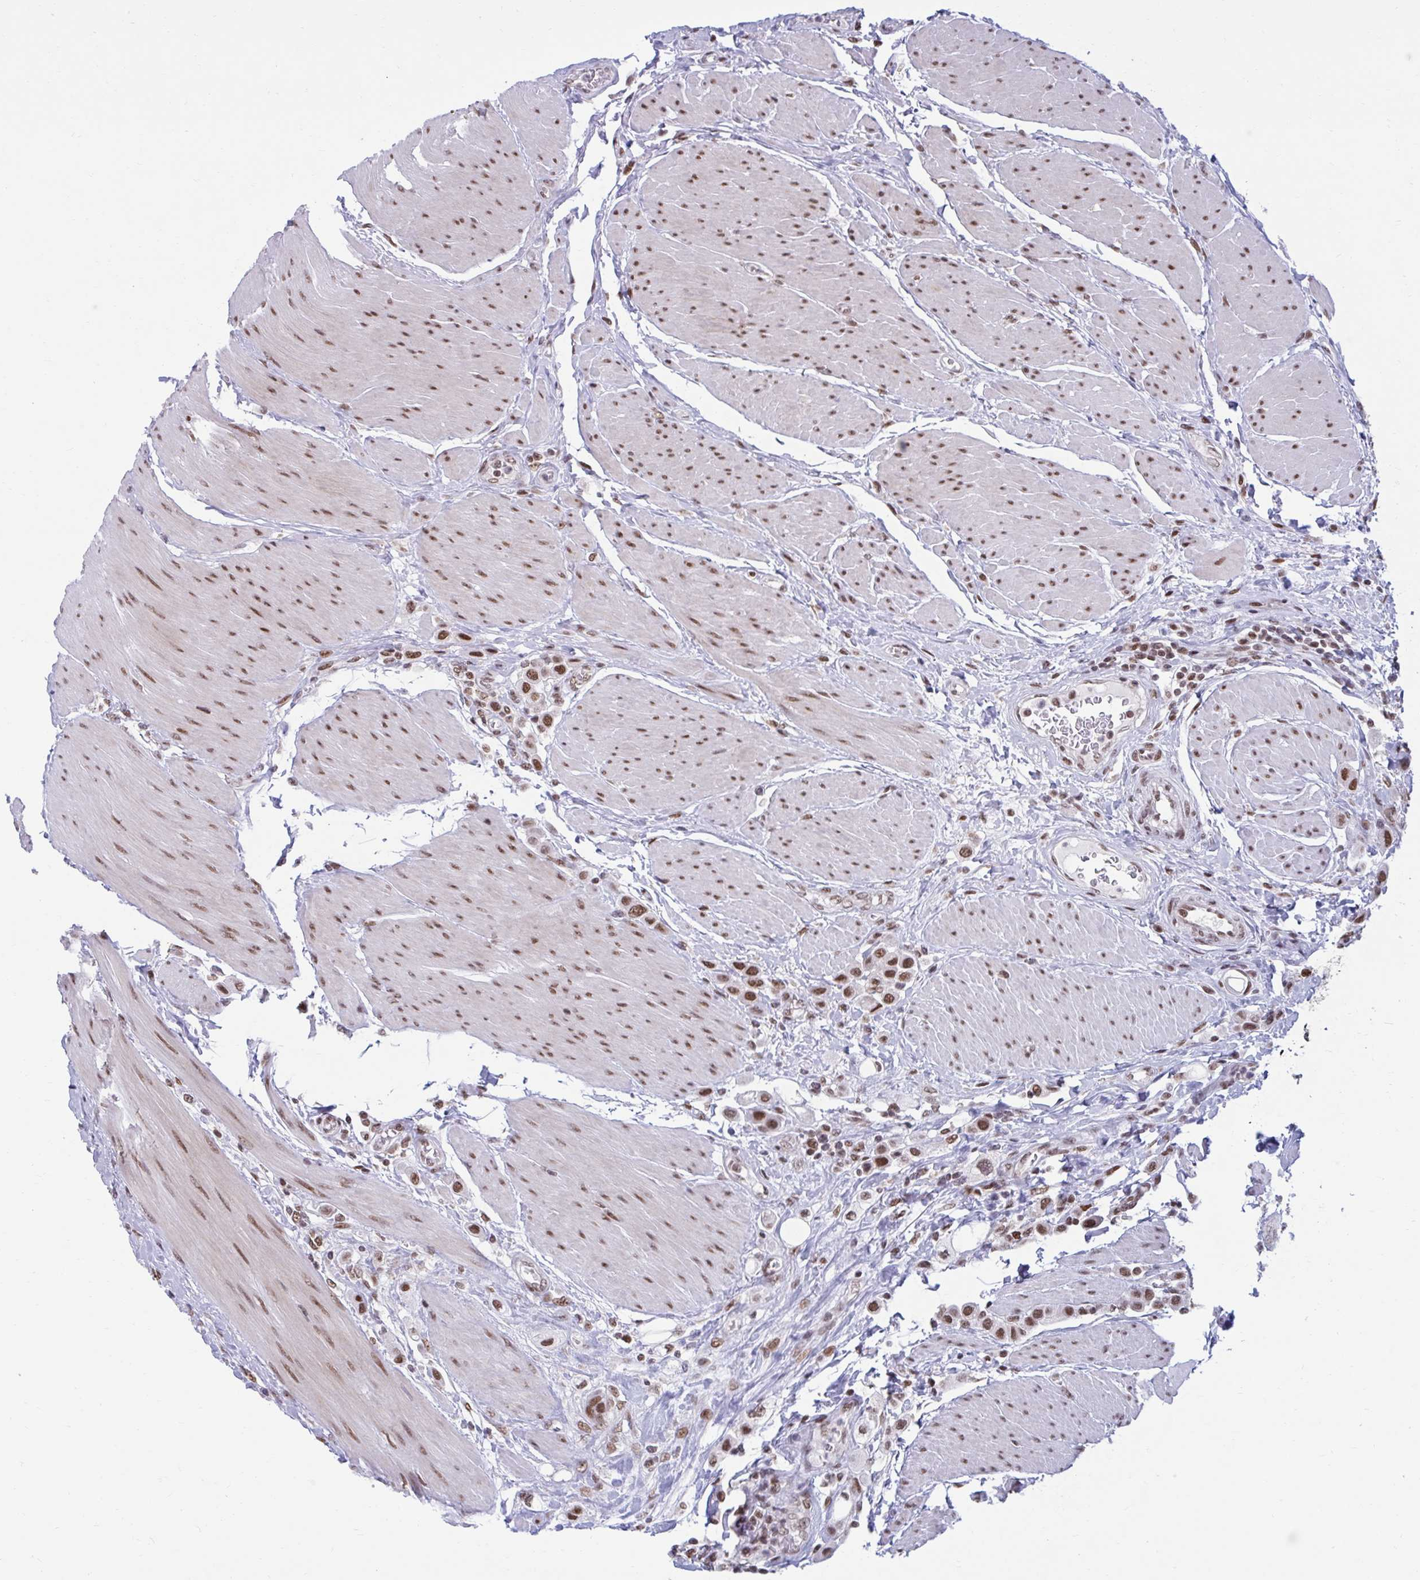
{"staining": {"intensity": "moderate", "quantity": ">75%", "location": "nuclear"}, "tissue": "urothelial cancer", "cell_type": "Tumor cells", "image_type": "cancer", "snomed": [{"axis": "morphology", "description": "Urothelial carcinoma, High grade"}, {"axis": "topography", "description": "Urinary bladder"}], "caption": "Human urothelial cancer stained with a protein marker reveals moderate staining in tumor cells.", "gene": "PHF10", "patient": {"sex": "male", "age": 50}}